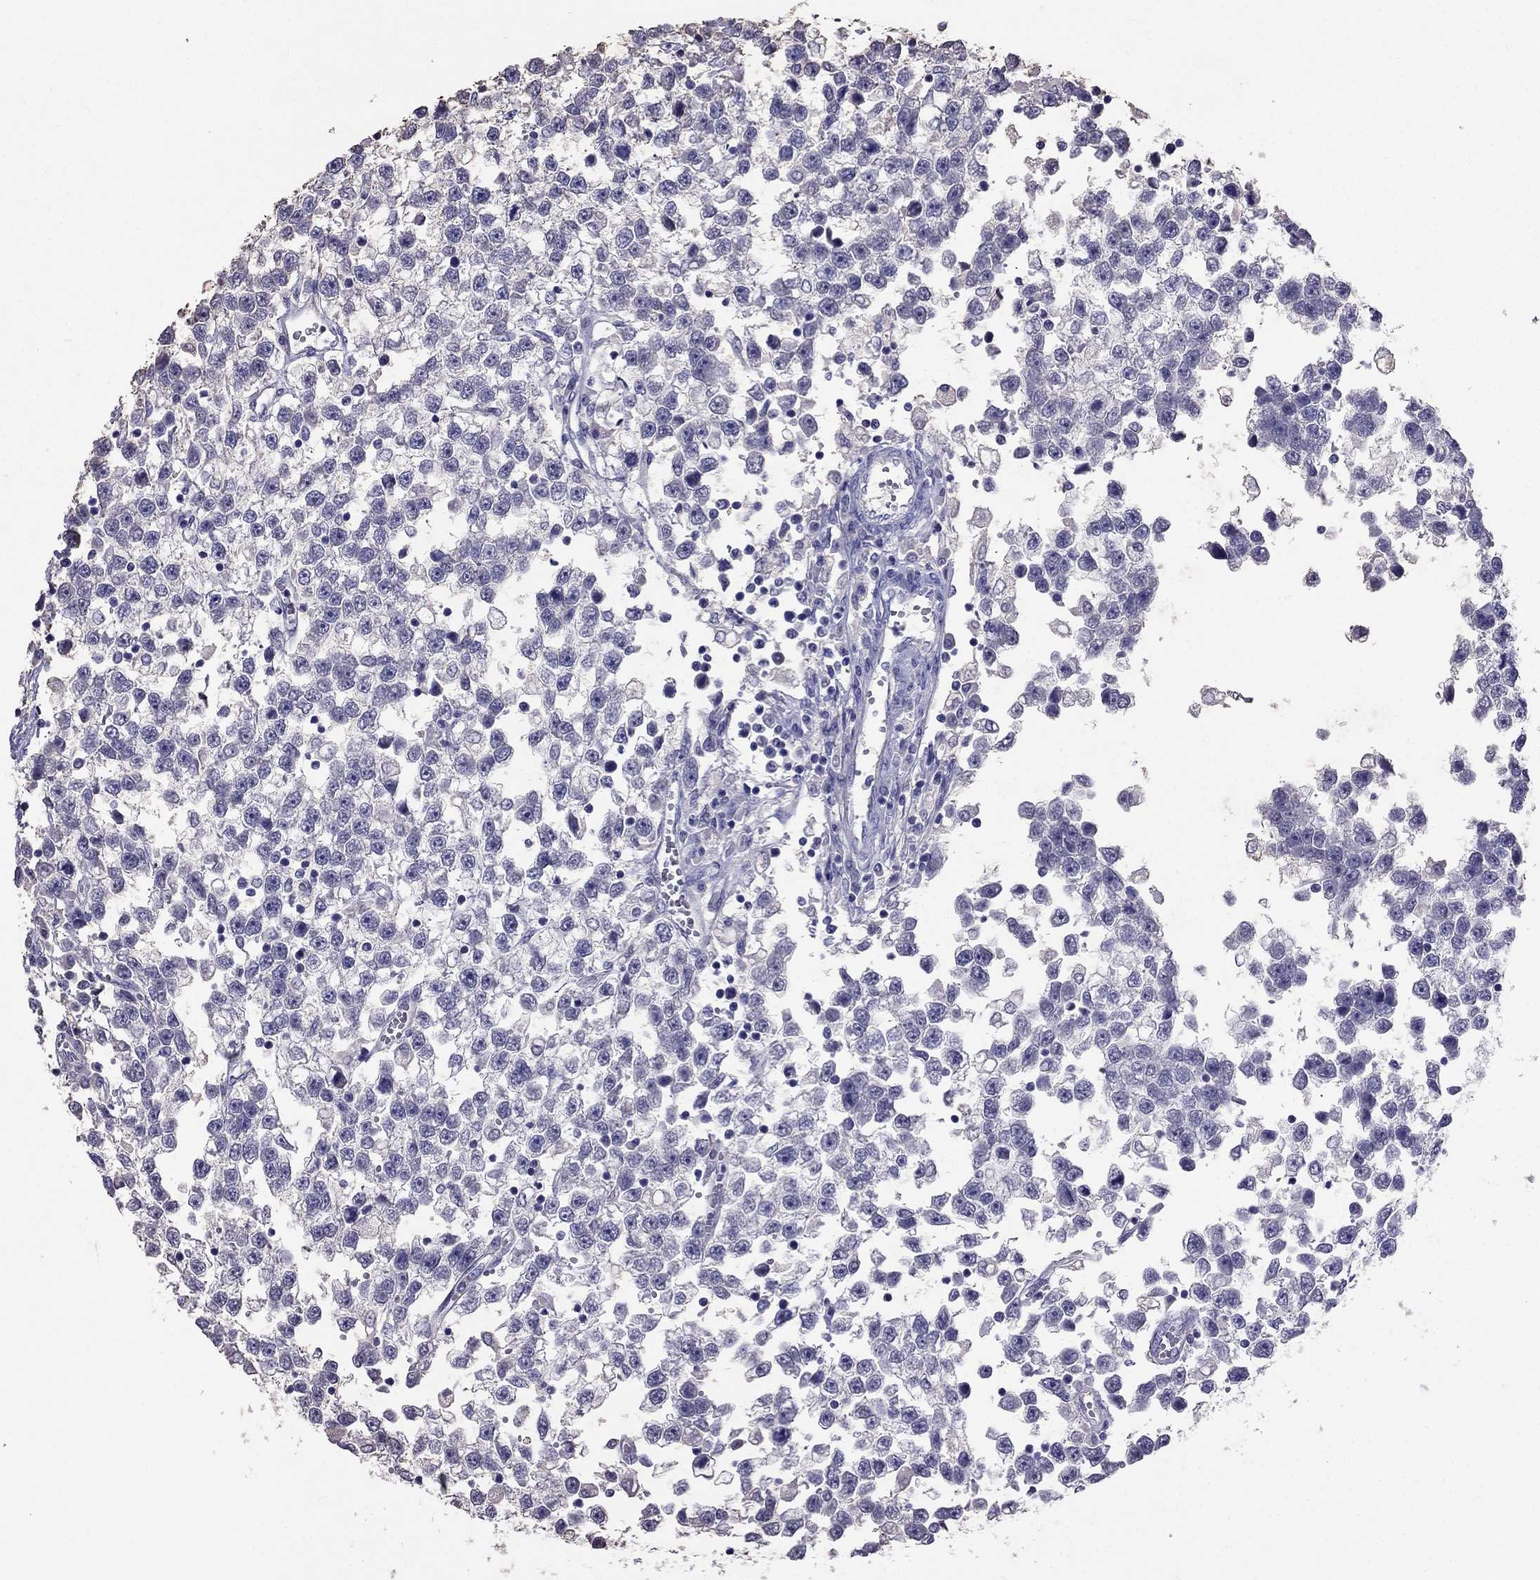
{"staining": {"intensity": "negative", "quantity": "none", "location": "none"}, "tissue": "testis cancer", "cell_type": "Tumor cells", "image_type": "cancer", "snomed": [{"axis": "morphology", "description": "Seminoma, NOS"}, {"axis": "topography", "description": "Testis"}], "caption": "IHC histopathology image of neoplastic tissue: human testis seminoma stained with DAB (3,3'-diaminobenzidine) displays no significant protein positivity in tumor cells.", "gene": "TBC1D21", "patient": {"sex": "male", "age": 34}}